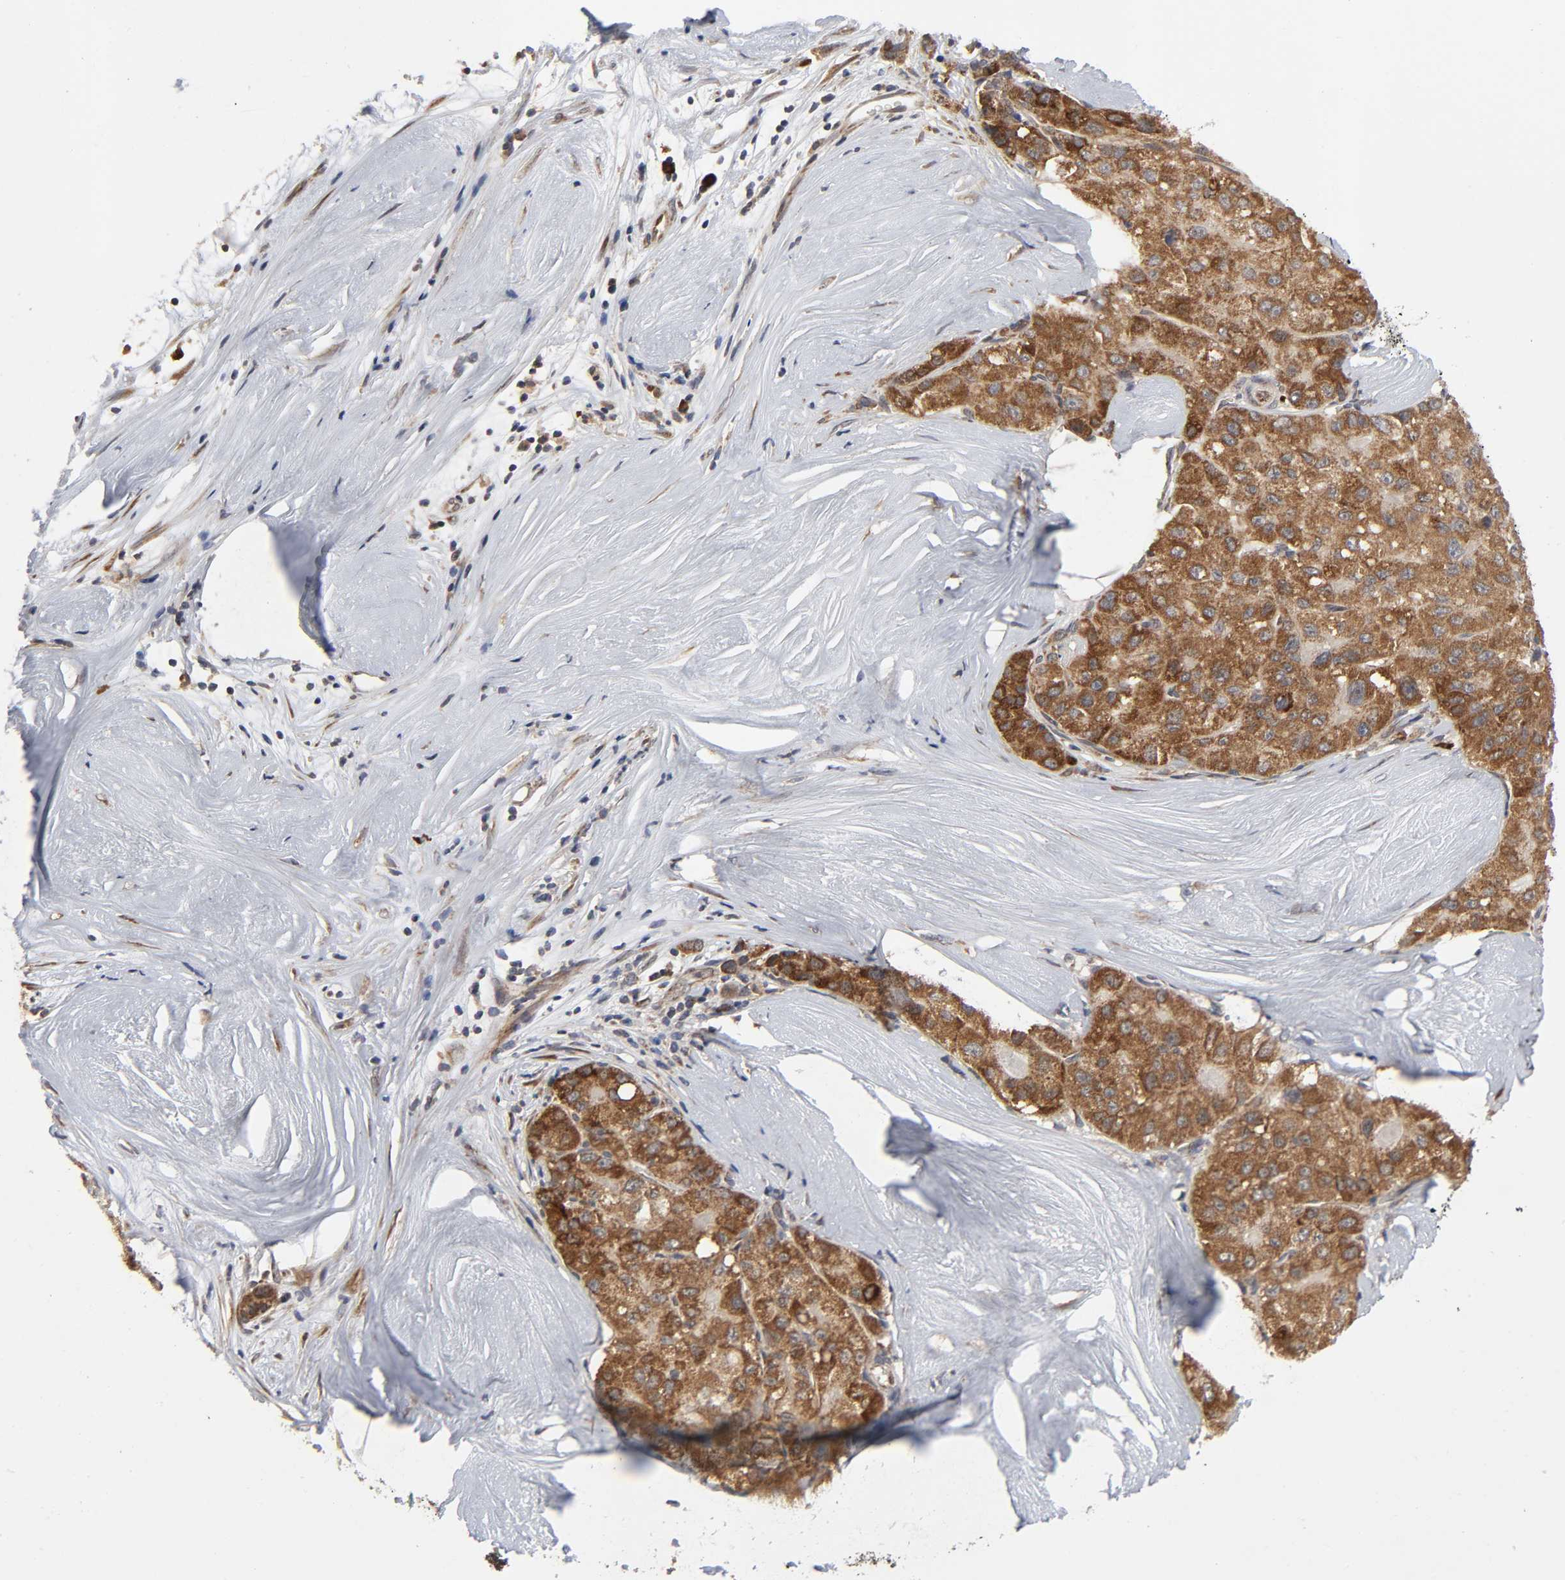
{"staining": {"intensity": "strong", "quantity": ">75%", "location": "cytoplasmic/membranous"}, "tissue": "liver cancer", "cell_type": "Tumor cells", "image_type": "cancer", "snomed": [{"axis": "morphology", "description": "Carcinoma, Hepatocellular, NOS"}, {"axis": "topography", "description": "Liver"}], "caption": "Human liver cancer (hepatocellular carcinoma) stained with a brown dye reveals strong cytoplasmic/membranous positive staining in about >75% of tumor cells.", "gene": "SLC30A9", "patient": {"sex": "male", "age": 80}}